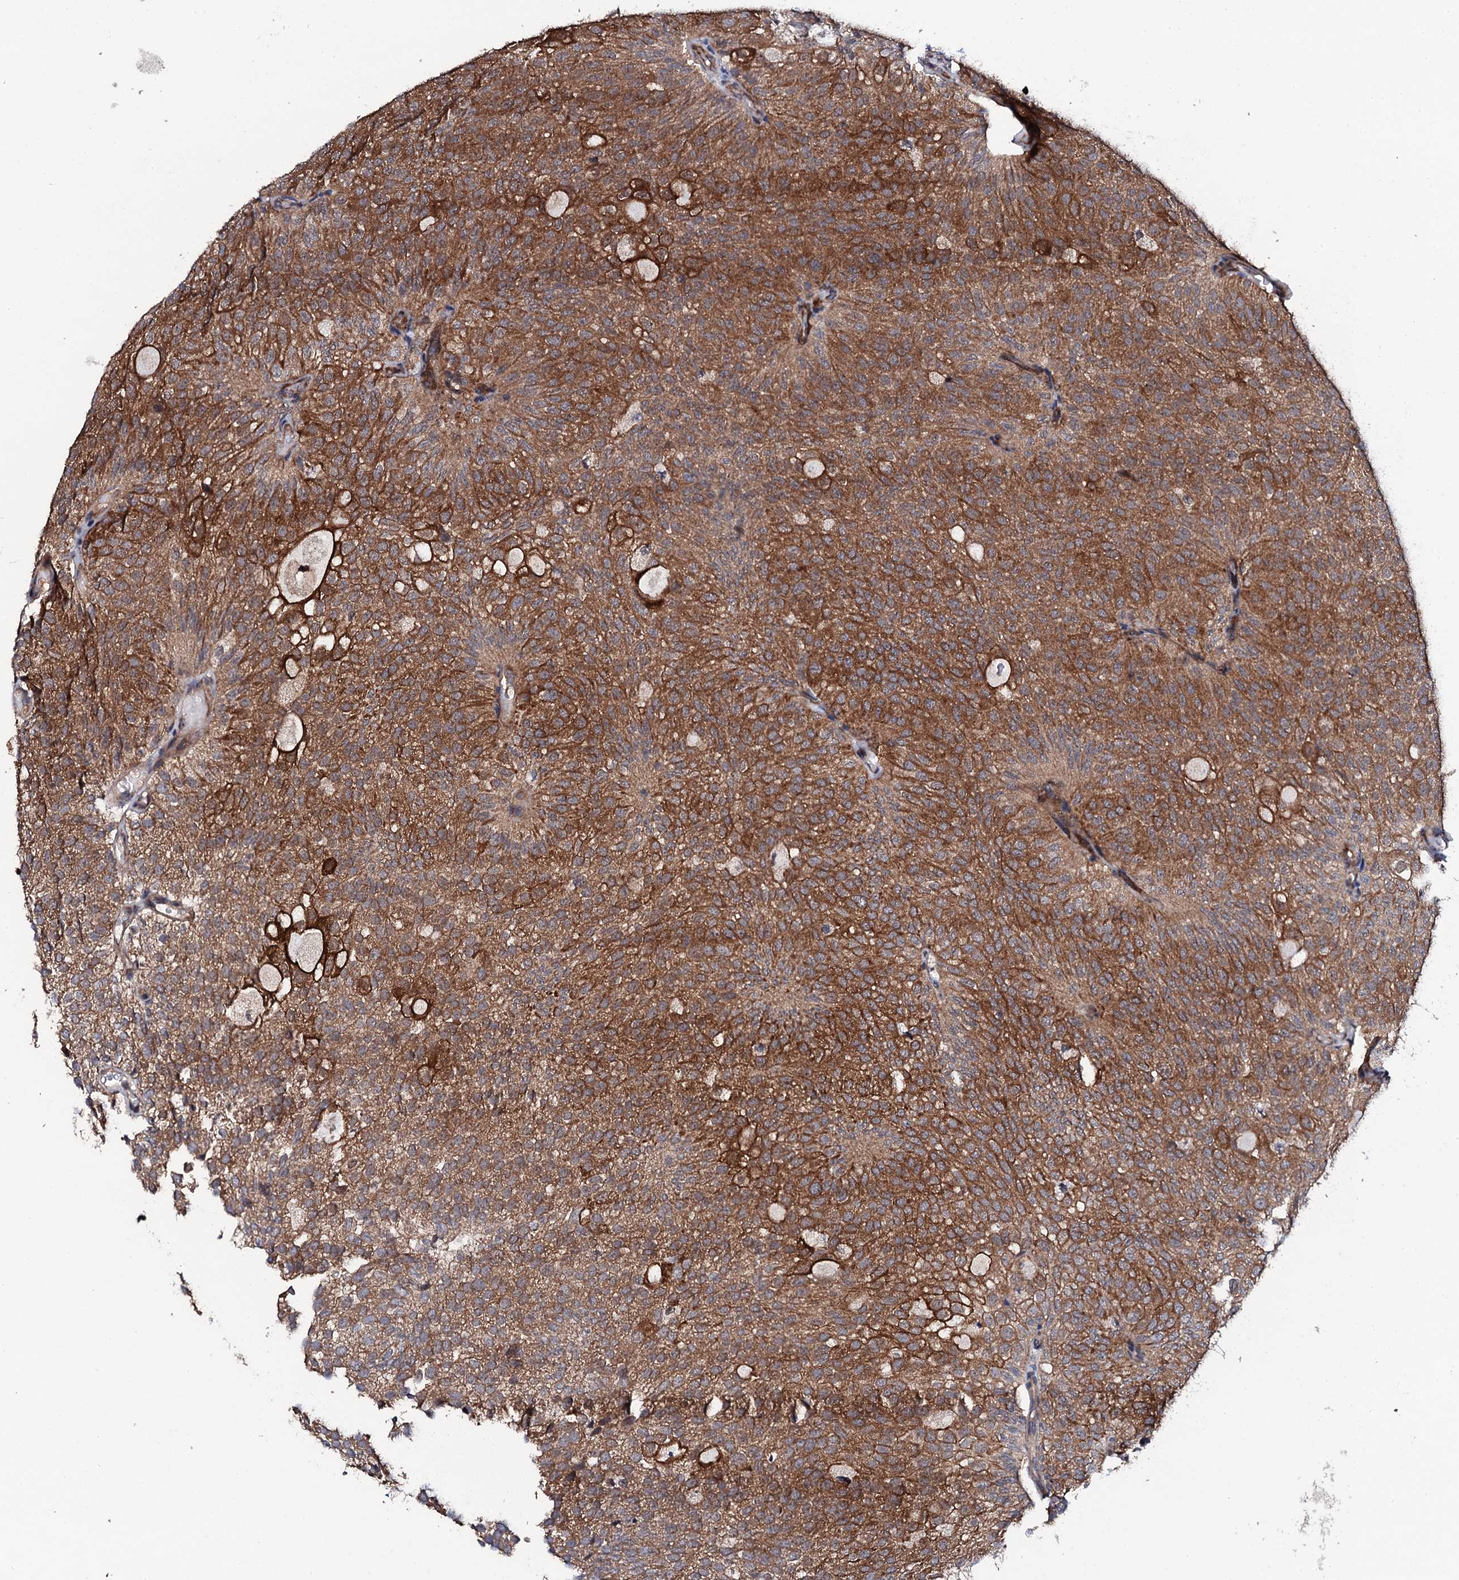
{"staining": {"intensity": "moderate", "quantity": ">75%", "location": "cytoplasmic/membranous"}, "tissue": "urothelial cancer", "cell_type": "Tumor cells", "image_type": "cancer", "snomed": [{"axis": "morphology", "description": "Urothelial carcinoma, Low grade"}, {"axis": "topography", "description": "Urinary bladder"}], "caption": "Protein expression analysis of human low-grade urothelial carcinoma reveals moderate cytoplasmic/membranous expression in approximately >75% of tumor cells.", "gene": "IP6K1", "patient": {"sex": "male", "age": 78}}